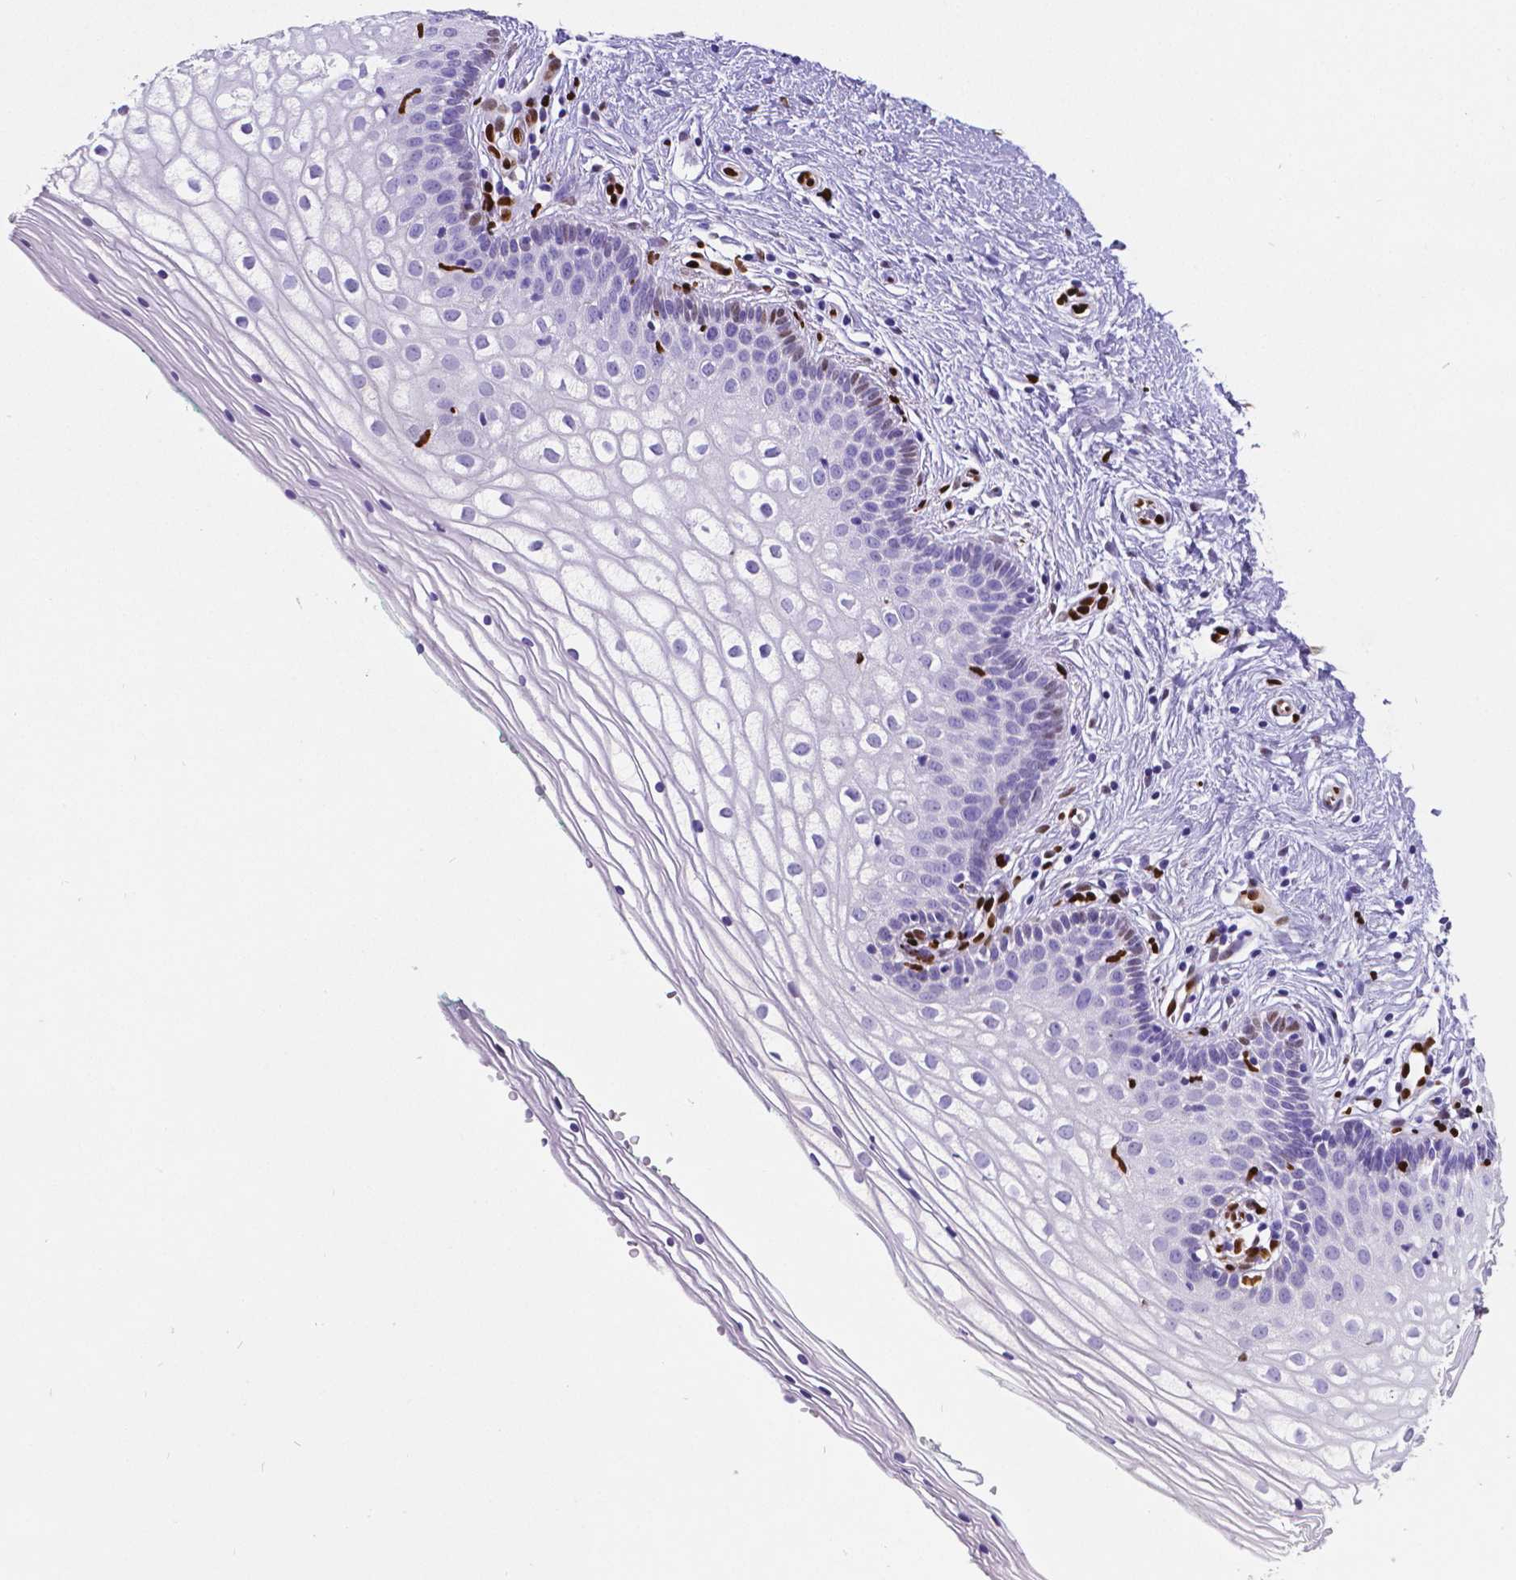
{"staining": {"intensity": "negative", "quantity": "none", "location": "none"}, "tissue": "vagina", "cell_type": "Squamous epithelial cells", "image_type": "normal", "snomed": [{"axis": "morphology", "description": "Normal tissue, NOS"}, {"axis": "topography", "description": "Vagina"}], "caption": "Immunohistochemistry of normal human vagina exhibits no expression in squamous epithelial cells. Brightfield microscopy of IHC stained with DAB (3,3'-diaminobenzidine) (brown) and hematoxylin (blue), captured at high magnification.", "gene": "MEF2C", "patient": {"sex": "female", "age": 36}}